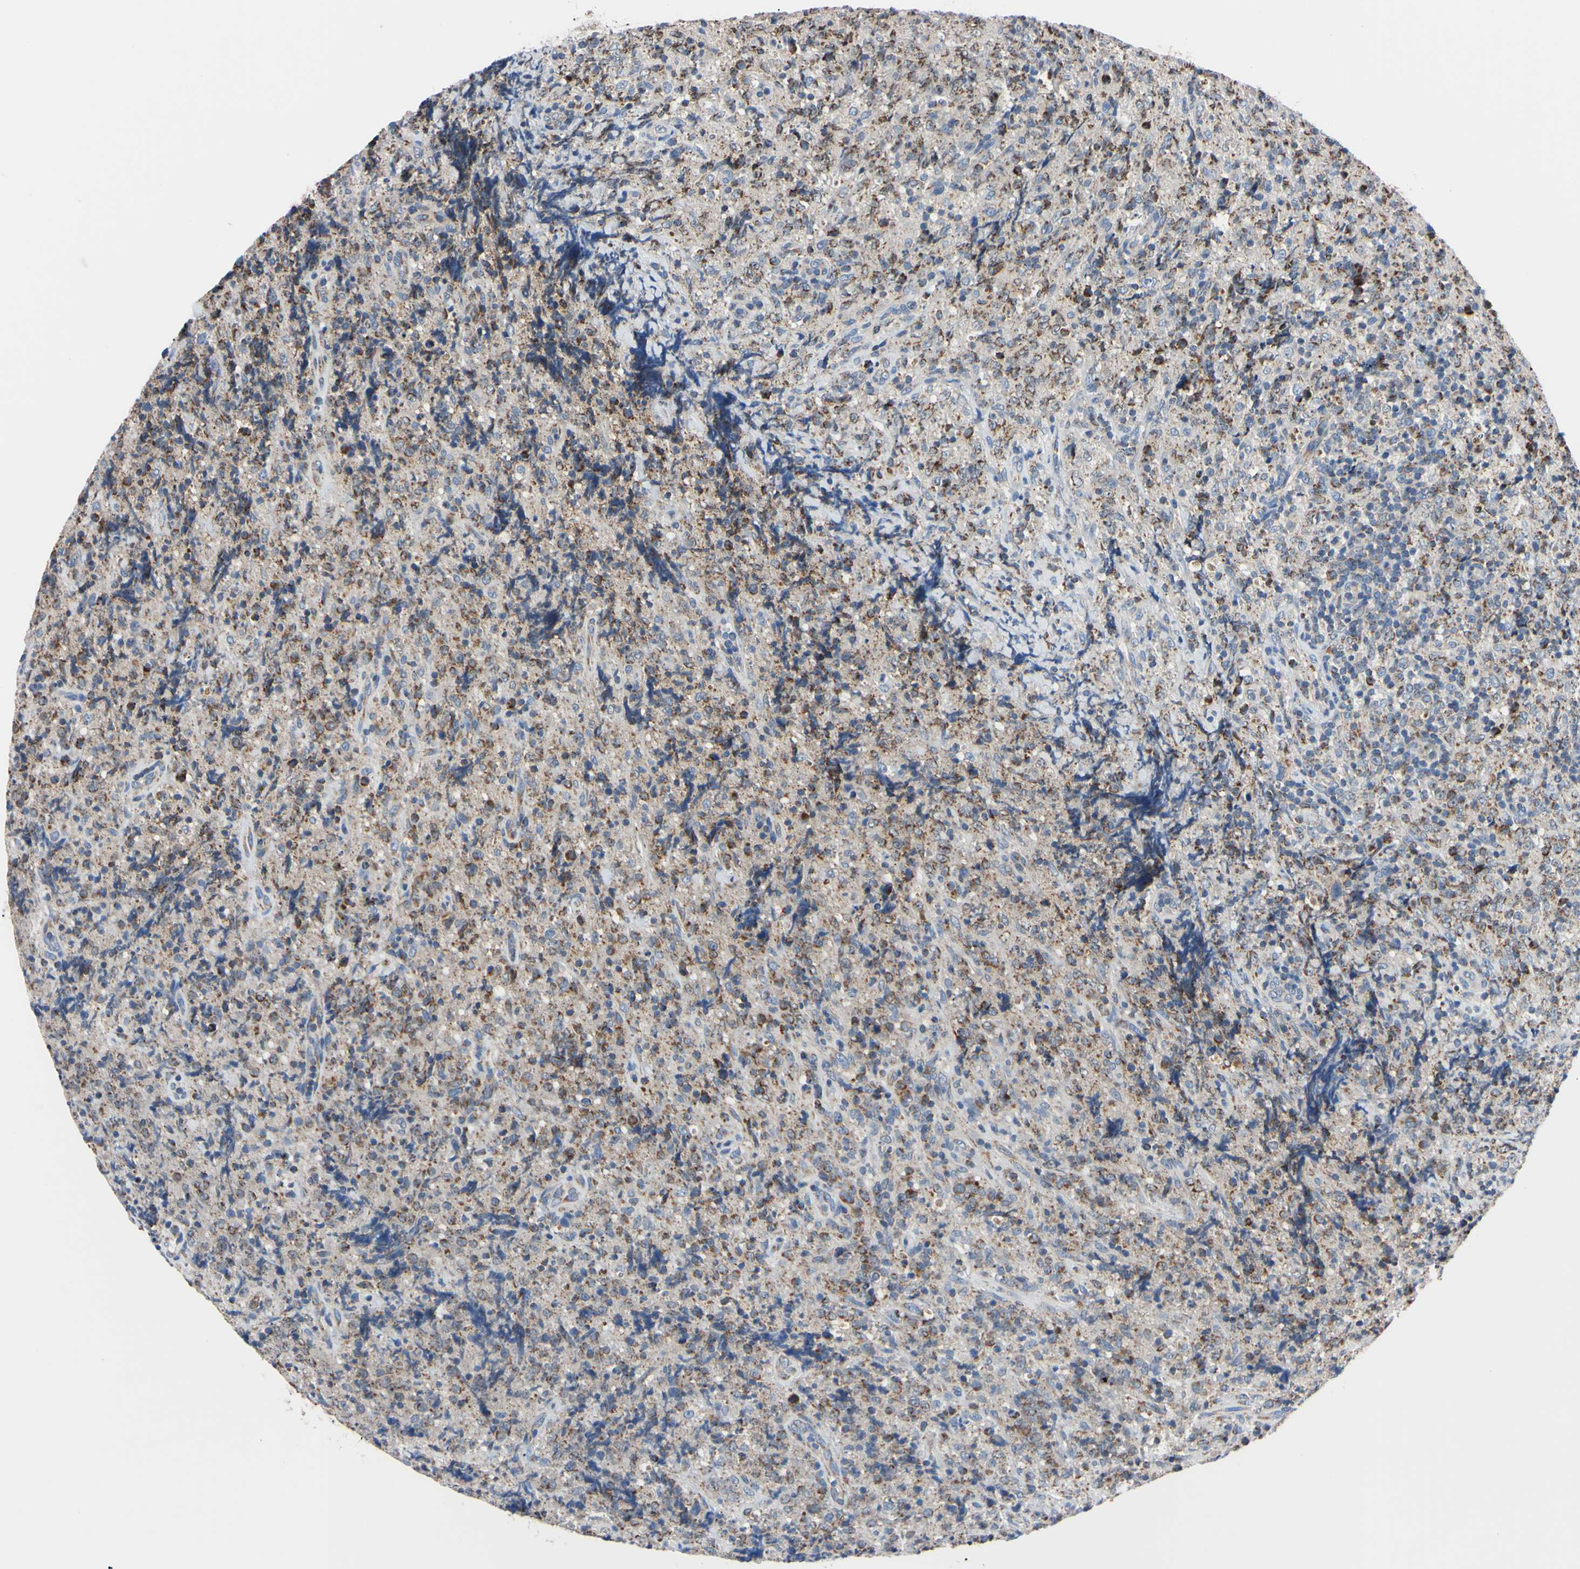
{"staining": {"intensity": "moderate", "quantity": "25%-75%", "location": "cytoplasmic/membranous"}, "tissue": "lymphoma", "cell_type": "Tumor cells", "image_type": "cancer", "snomed": [{"axis": "morphology", "description": "Malignant lymphoma, non-Hodgkin's type, High grade"}, {"axis": "topography", "description": "Tonsil"}], "caption": "DAB immunohistochemical staining of human lymphoma exhibits moderate cytoplasmic/membranous protein expression in about 25%-75% of tumor cells.", "gene": "CLPP", "patient": {"sex": "female", "age": 36}}